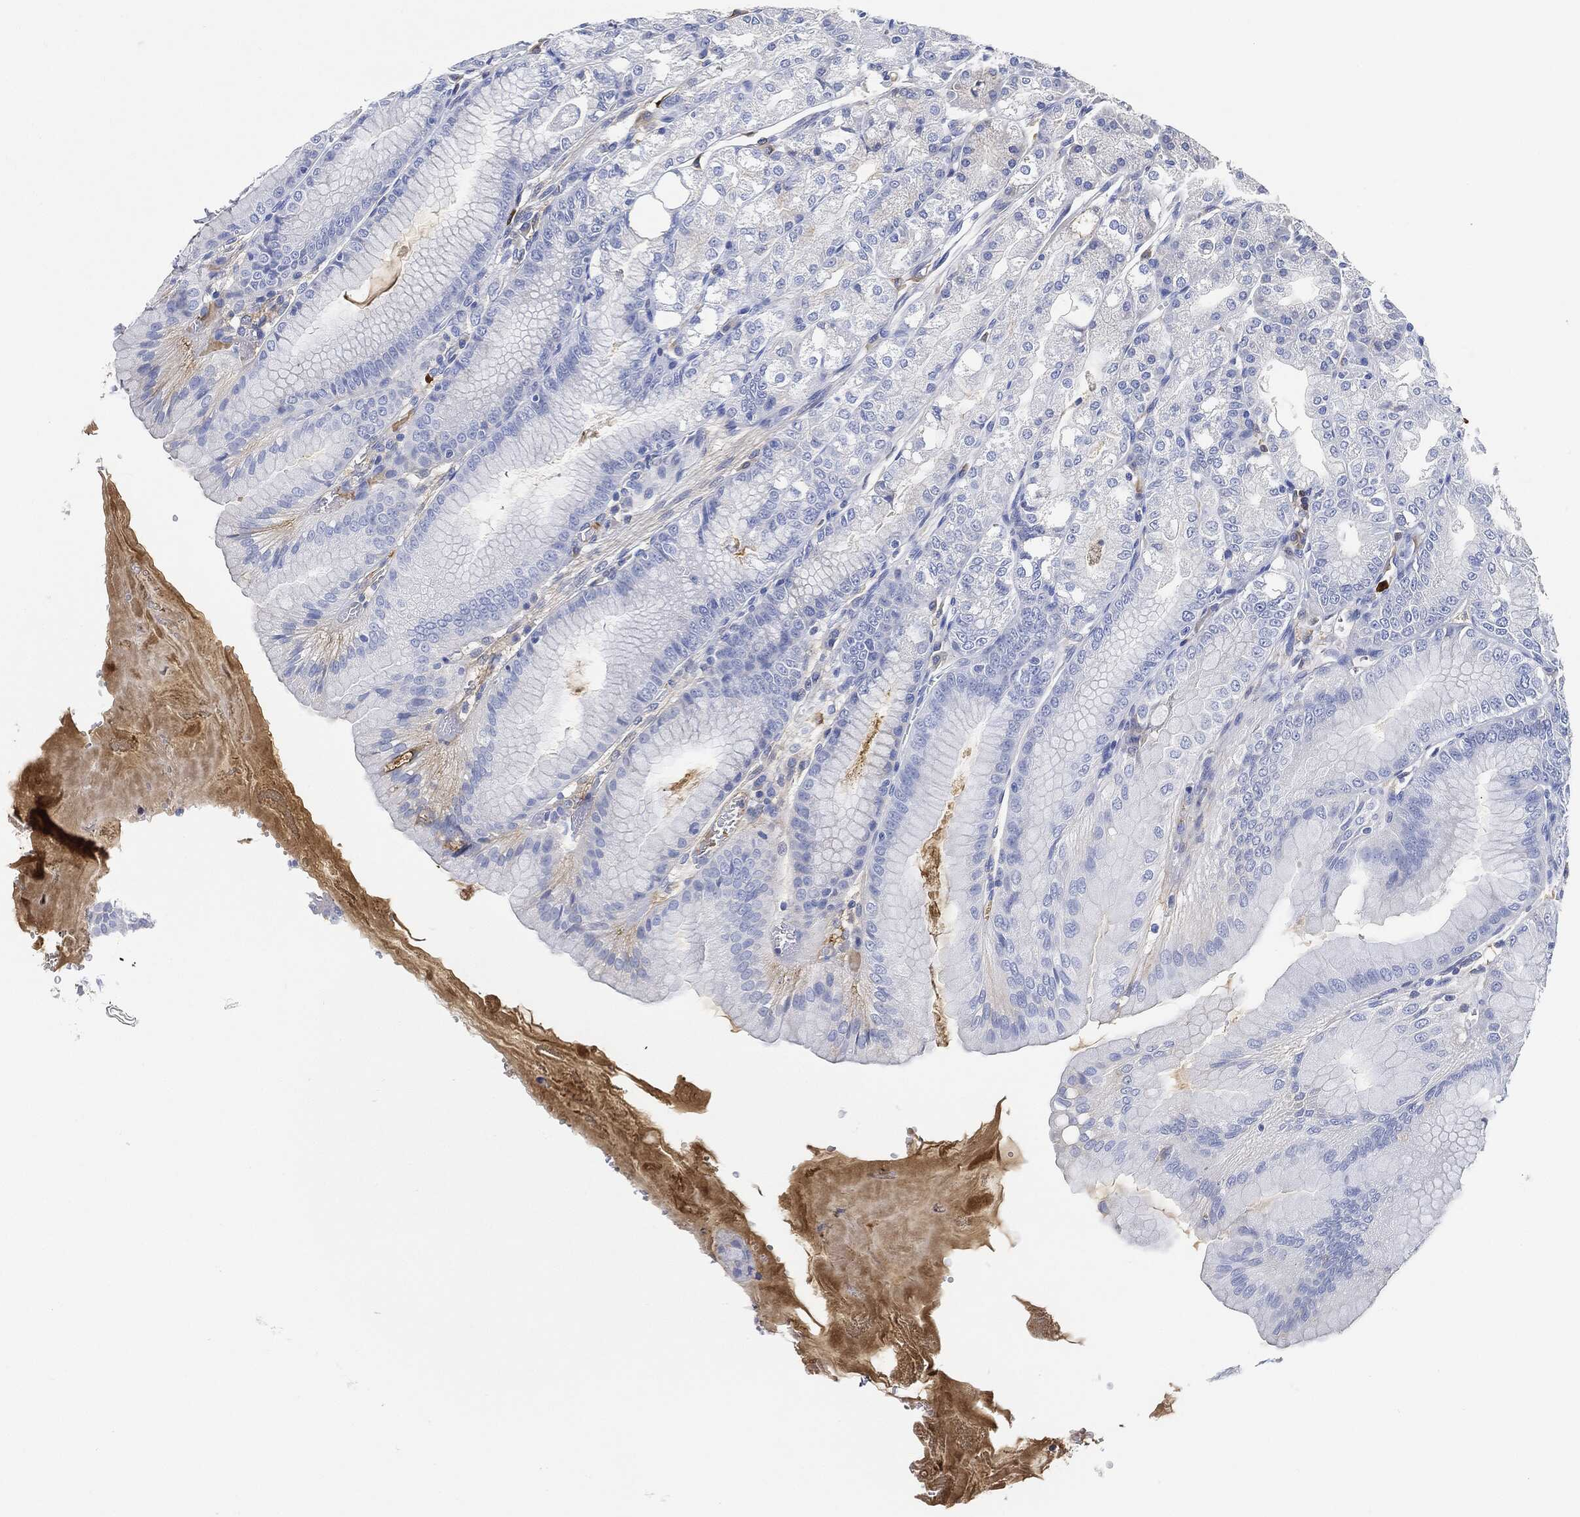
{"staining": {"intensity": "moderate", "quantity": "<25%", "location": "cytoplasmic/membranous"}, "tissue": "stomach", "cell_type": "Glandular cells", "image_type": "normal", "snomed": [{"axis": "morphology", "description": "Normal tissue, NOS"}, {"axis": "topography", "description": "Stomach"}], "caption": "Moderate cytoplasmic/membranous protein expression is seen in approximately <25% of glandular cells in stomach. (DAB IHC with brightfield microscopy, high magnification).", "gene": "IGLV6", "patient": {"sex": "male", "age": 71}}